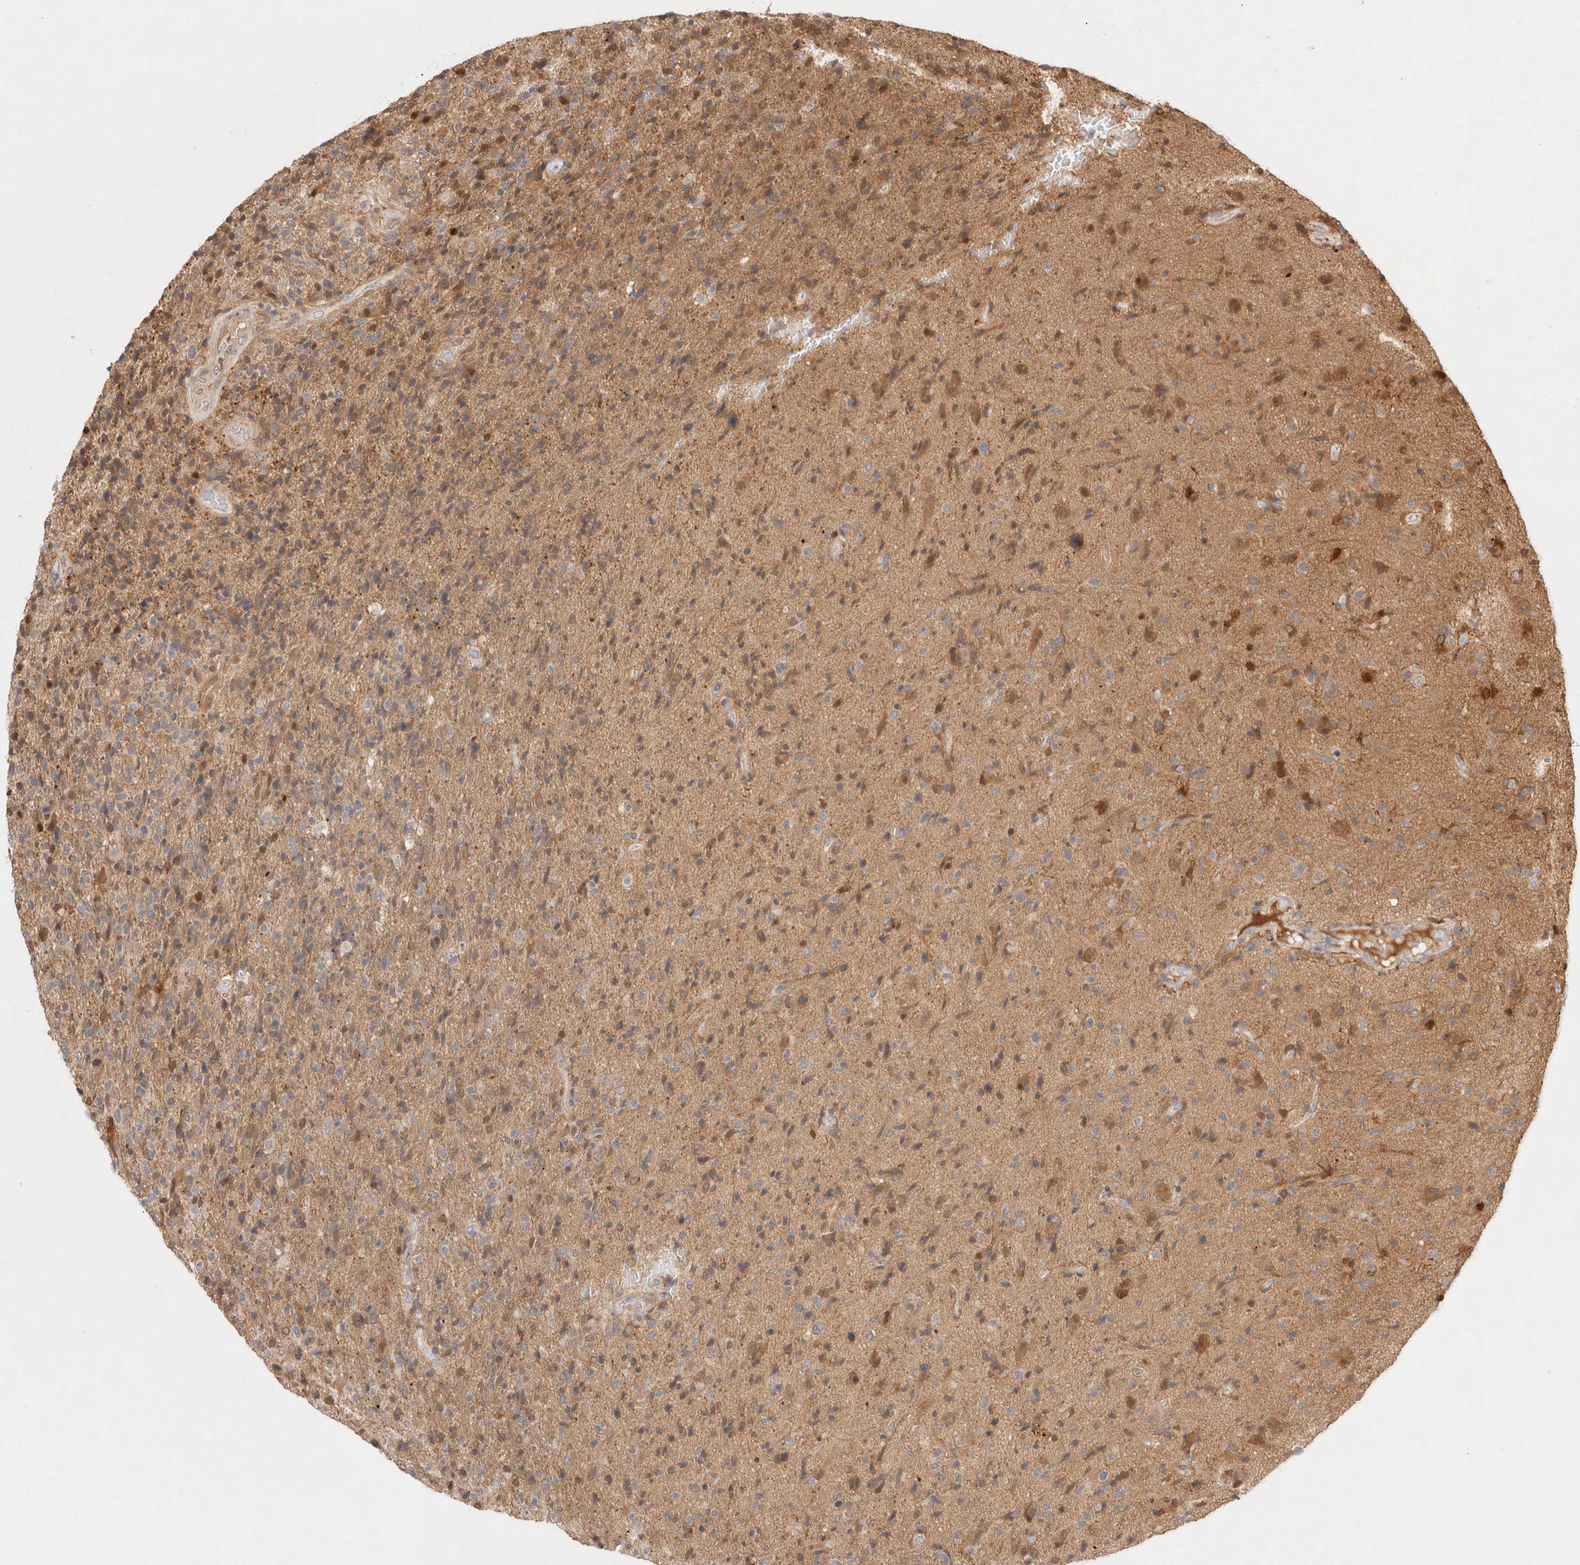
{"staining": {"intensity": "weak", "quantity": "25%-75%", "location": "cytoplasmic/membranous"}, "tissue": "glioma", "cell_type": "Tumor cells", "image_type": "cancer", "snomed": [{"axis": "morphology", "description": "Glioma, malignant, High grade"}, {"axis": "topography", "description": "Brain"}], "caption": "Protein analysis of glioma tissue reveals weak cytoplasmic/membranous positivity in about 25%-75% of tumor cells.", "gene": "STARD10", "patient": {"sex": "male", "age": 72}}